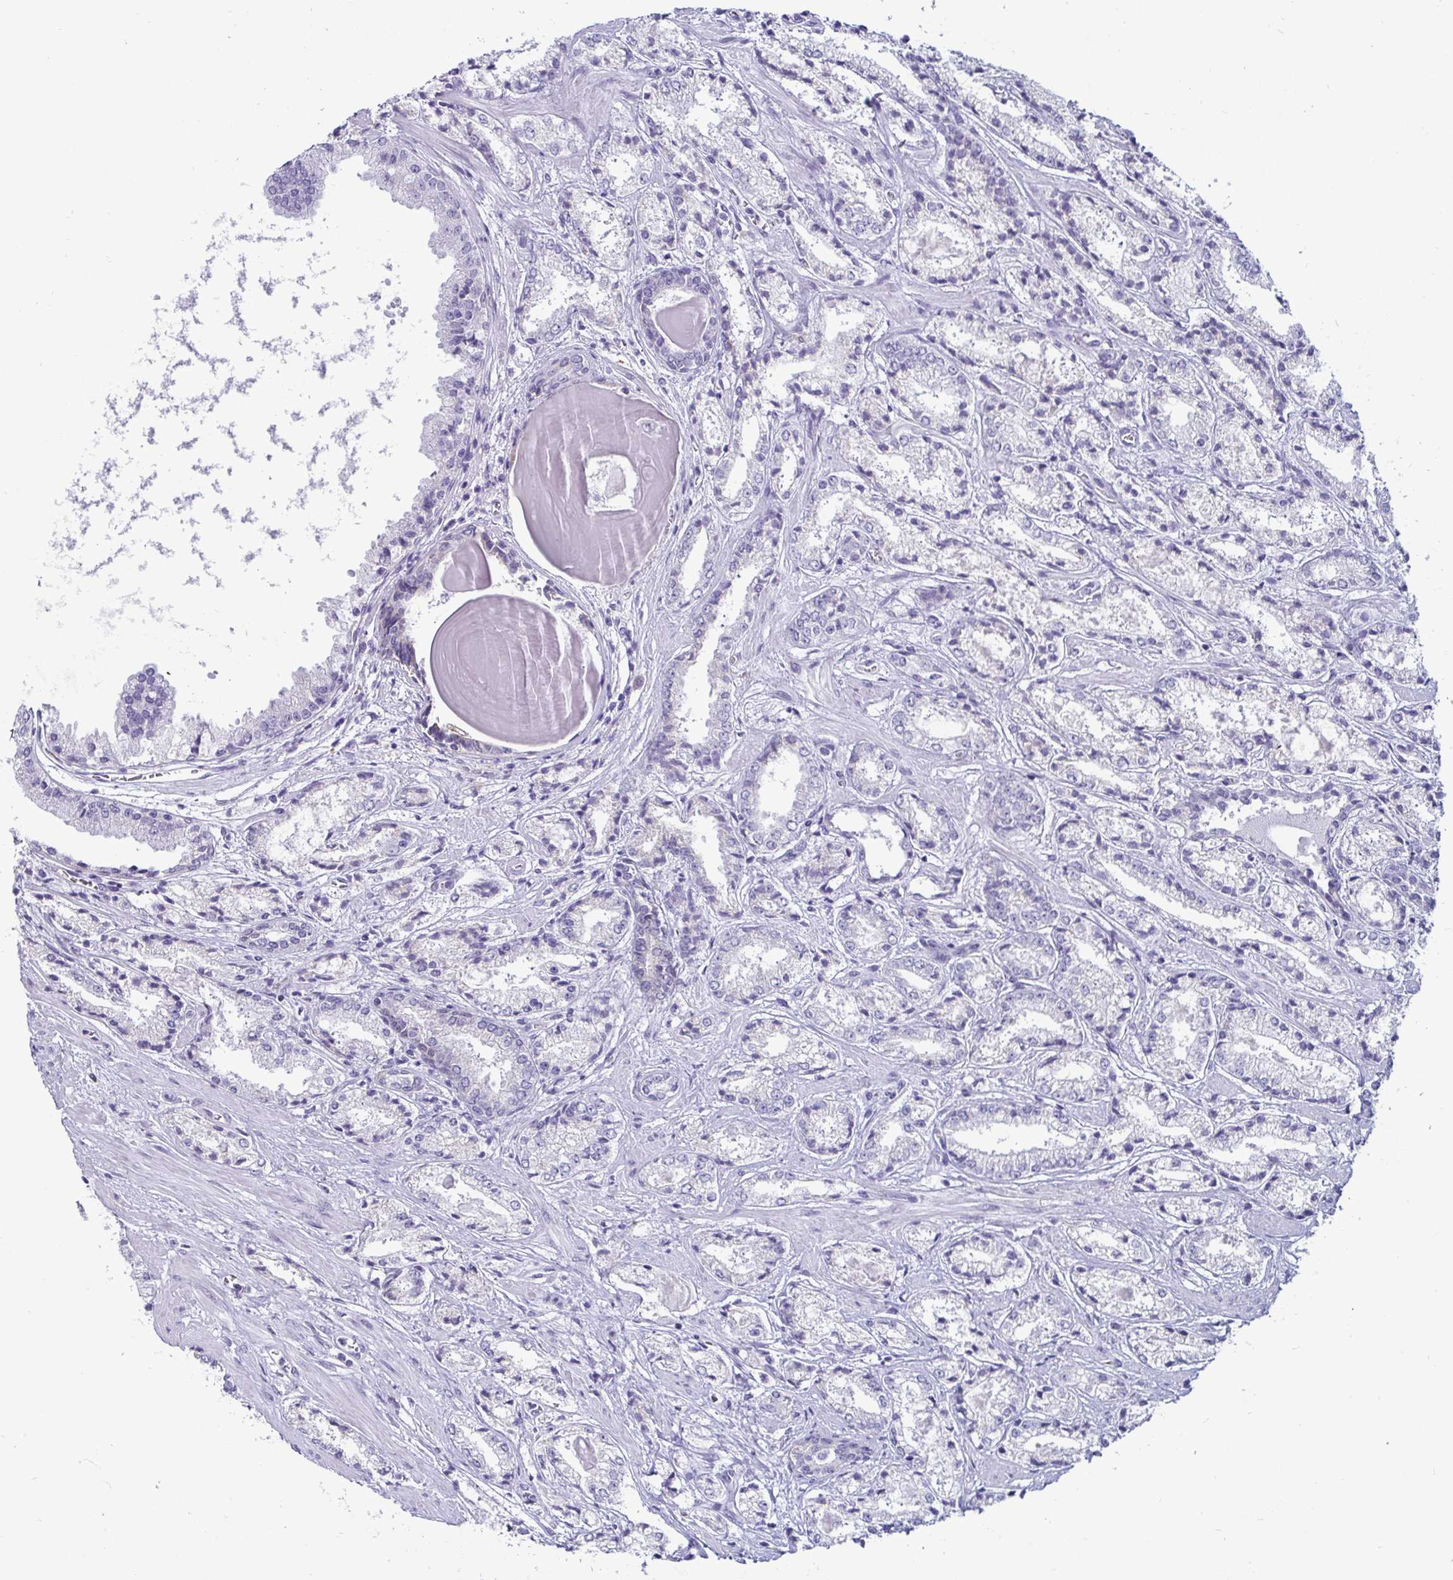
{"staining": {"intensity": "negative", "quantity": "none", "location": "none"}, "tissue": "prostate cancer", "cell_type": "Tumor cells", "image_type": "cancer", "snomed": [{"axis": "morphology", "description": "Adenocarcinoma, High grade"}, {"axis": "topography", "description": "Prostate"}], "caption": "Histopathology image shows no significant protein positivity in tumor cells of prostate cancer (high-grade adenocarcinoma). (Brightfield microscopy of DAB IHC at high magnification).", "gene": "TFPI2", "patient": {"sex": "male", "age": 64}}